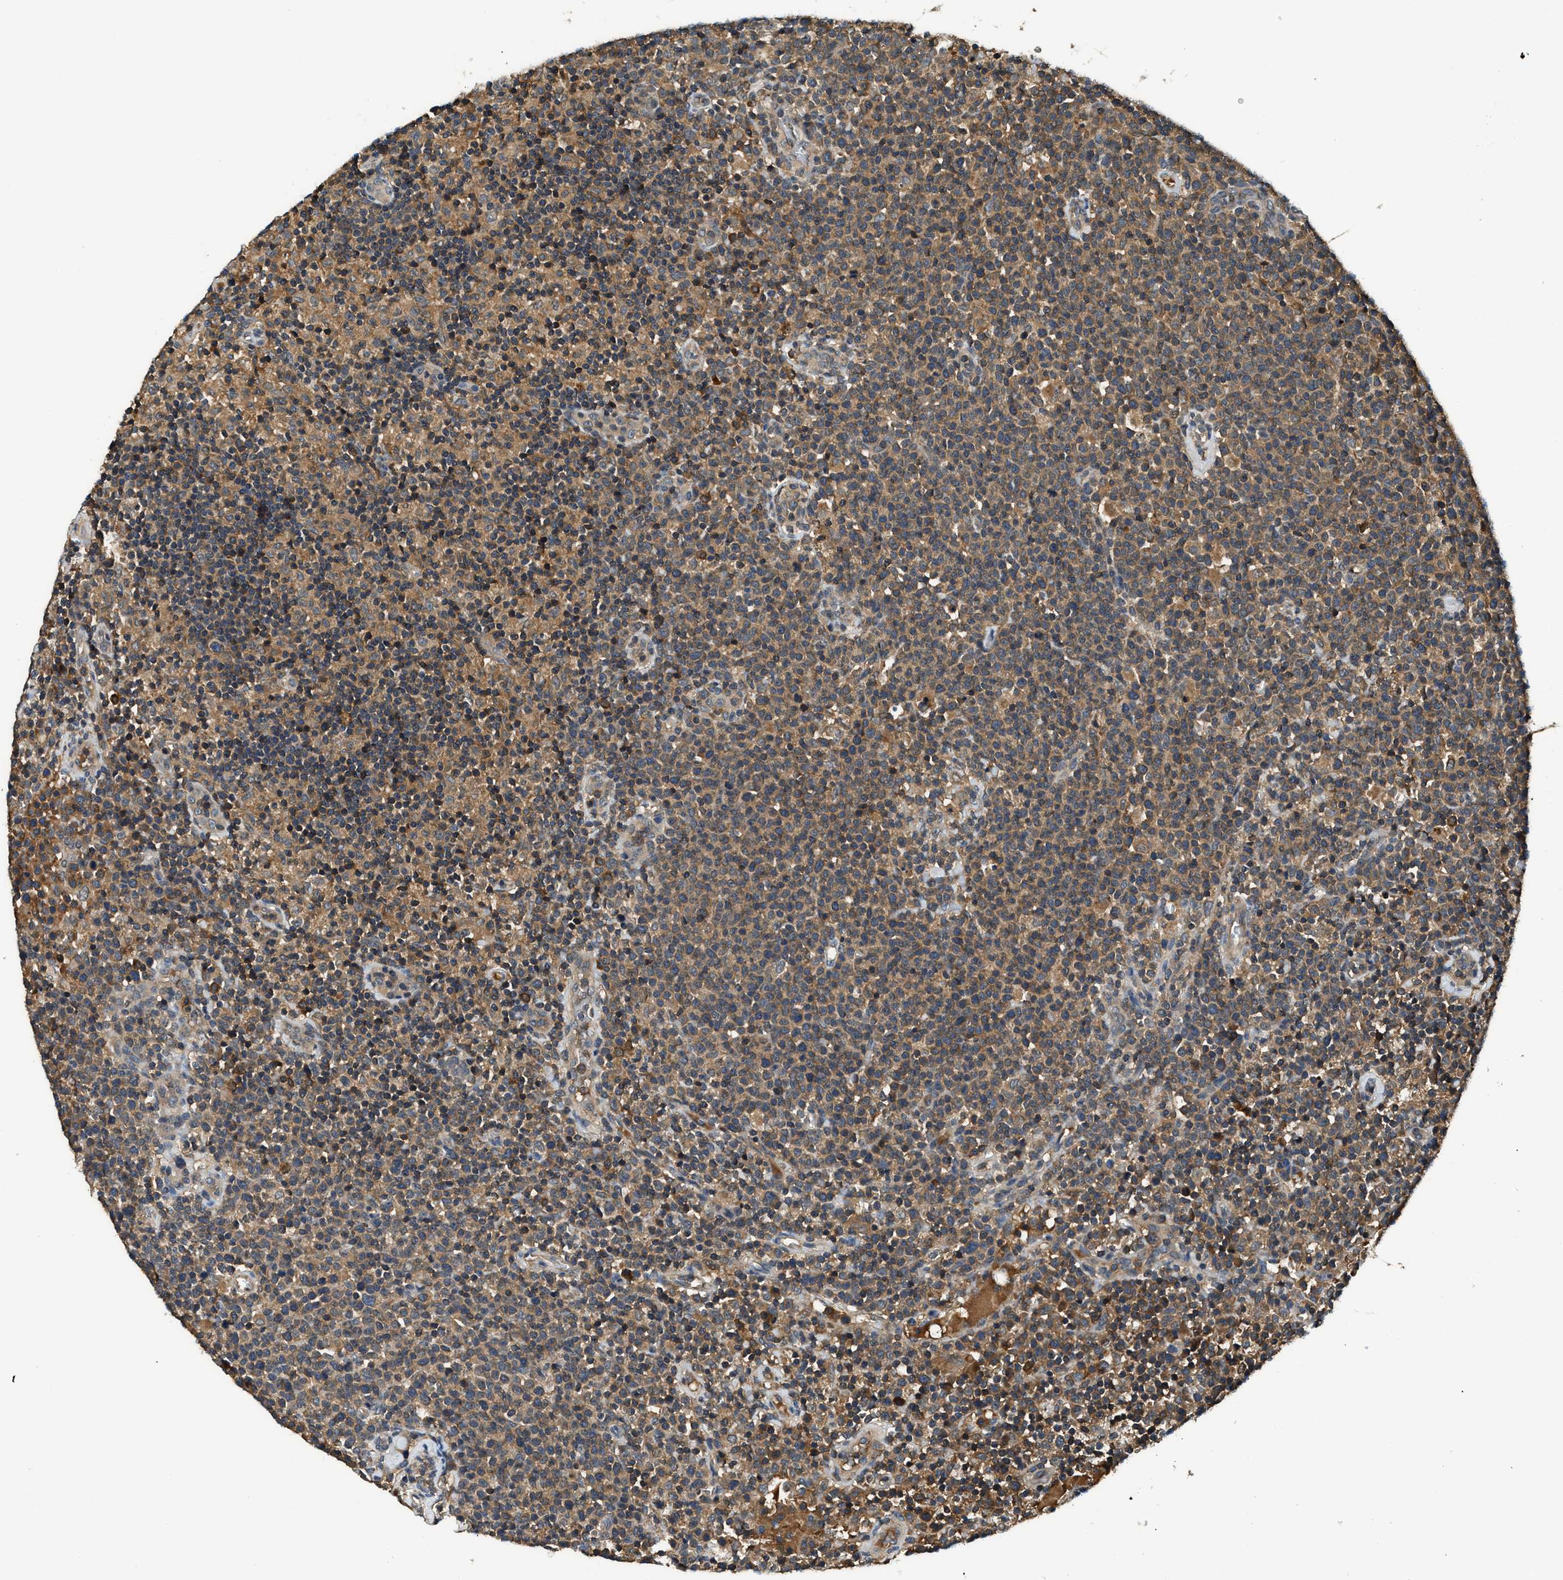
{"staining": {"intensity": "moderate", "quantity": ">75%", "location": "cytoplasmic/membranous"}, "tissue": "lymphoma", "cell_type": "Tumor cells", "image_type": "cancer", "snomed": [{"axis": "morphology", "description": "Malignant lymphoma, non-Hodgkin's type, High grade"}, {"axis": "topography", "description": "Lymph node"}], "caption": "Immunohistochemical staining of human high-grade malignant lymphoma, non-Hodgkin's type shows medium levels of moderate cytoplasmic/membranous positivity in approximately >75% of tumor cells. (DAB IHC with brightfield microscopy, high magnification).", "gene": "PAFAH2", "patient": {"sex": "male", "age": 61}}